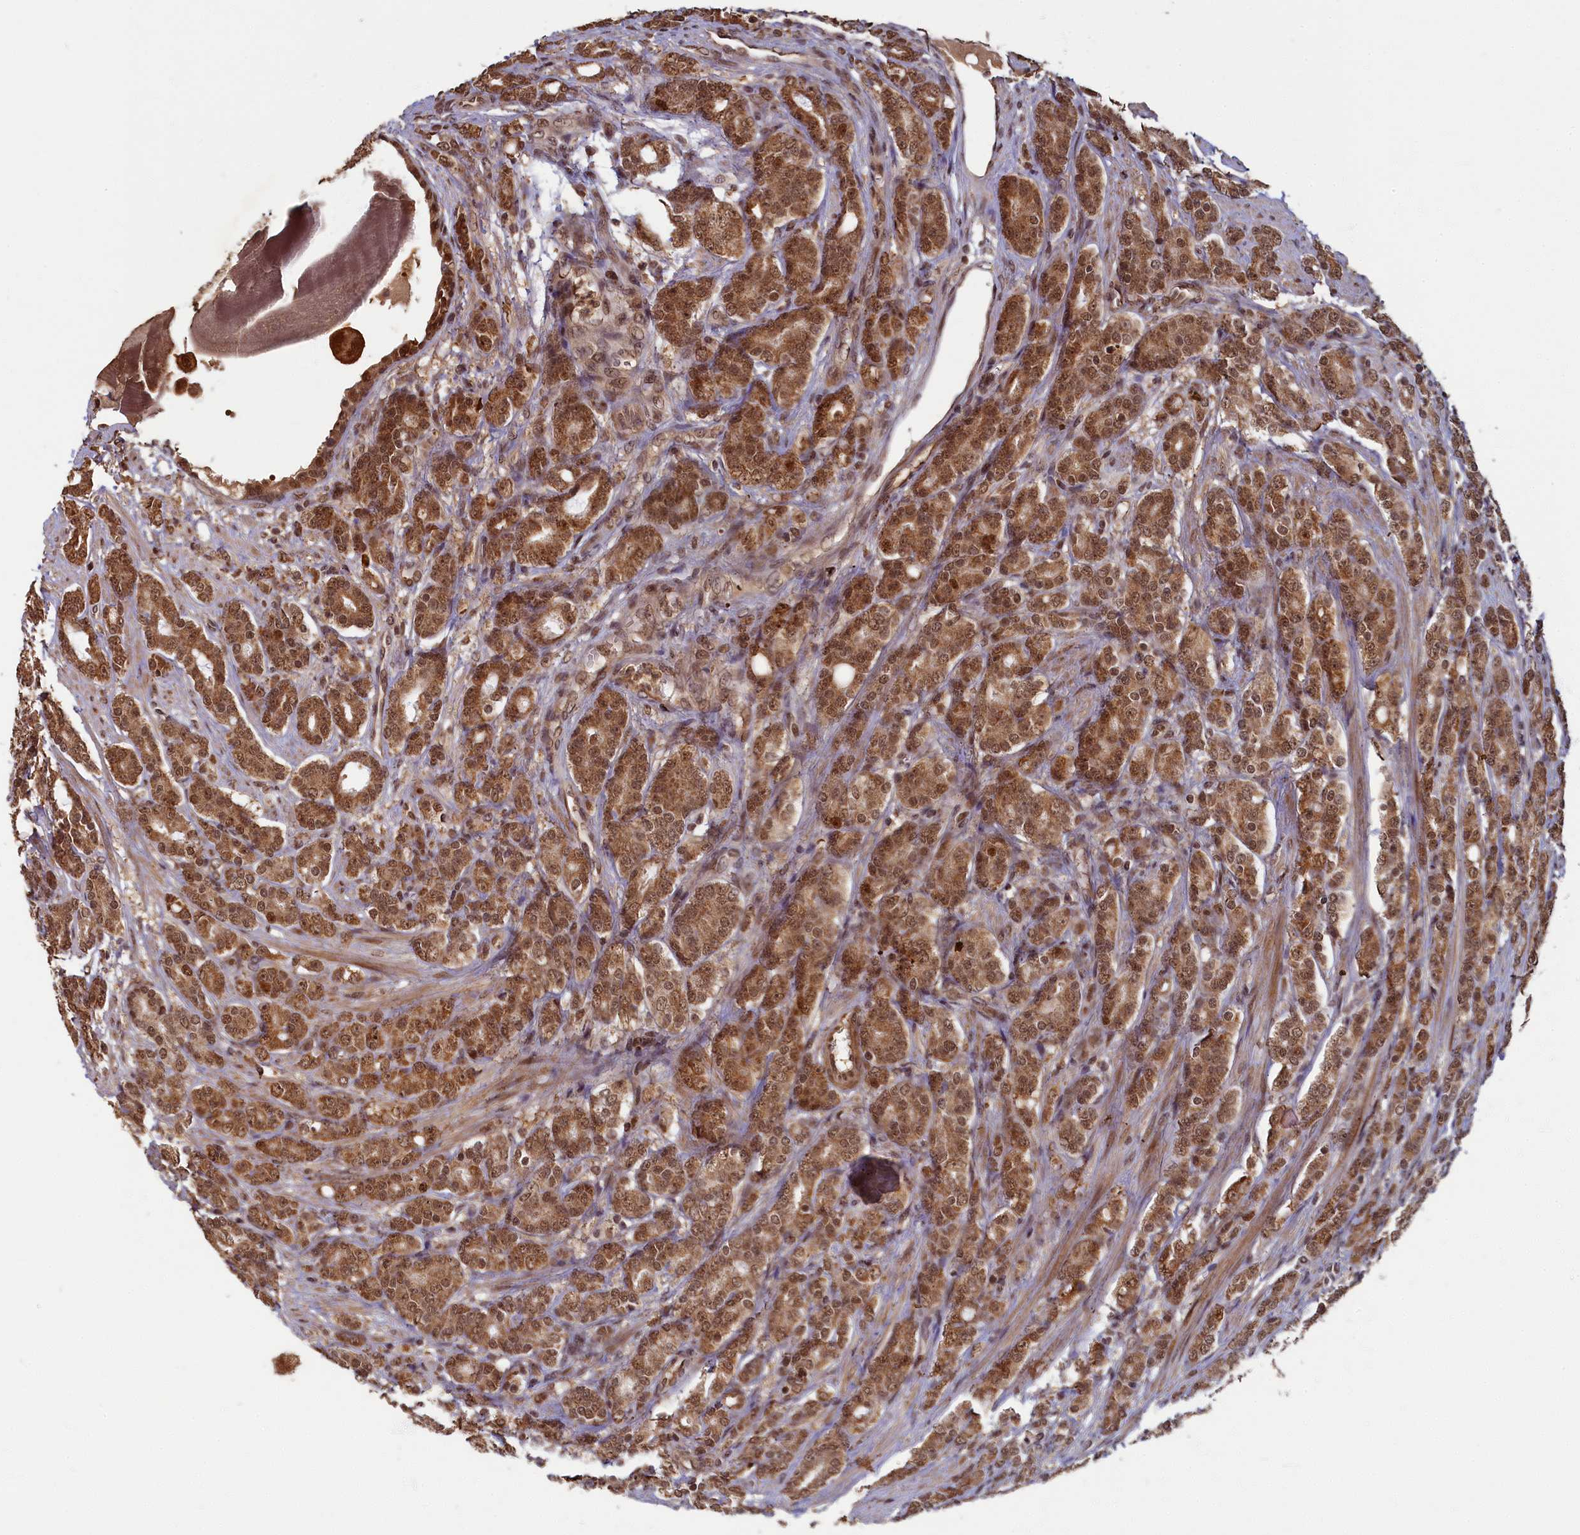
{"staining": {"intensity": "strong", "quantity": ">75%", "location": "cytoplasmic/membranous,nuclear"}, "tissue": "prostate cancer", "cell_type": "Tumor cells", "image_type": "cancer", "snomed": [{"axis": "morphology", "description": "Adenocarcinoma, High grade"}, {"axis": "topography", "description": "Prostate"}], "caption": "Immunohistochemical staining of high-grade adenocarcinoma (prostate) demonstrates high levels of strong cytoplasmic/membranous and nuclear protein staining in about >75% of tumor cells. (brown staining indicates protein expression, while blue staining denotes nuclei).", "gene": "BRCA1", "patient": {"sex": "male", "age": 62}}